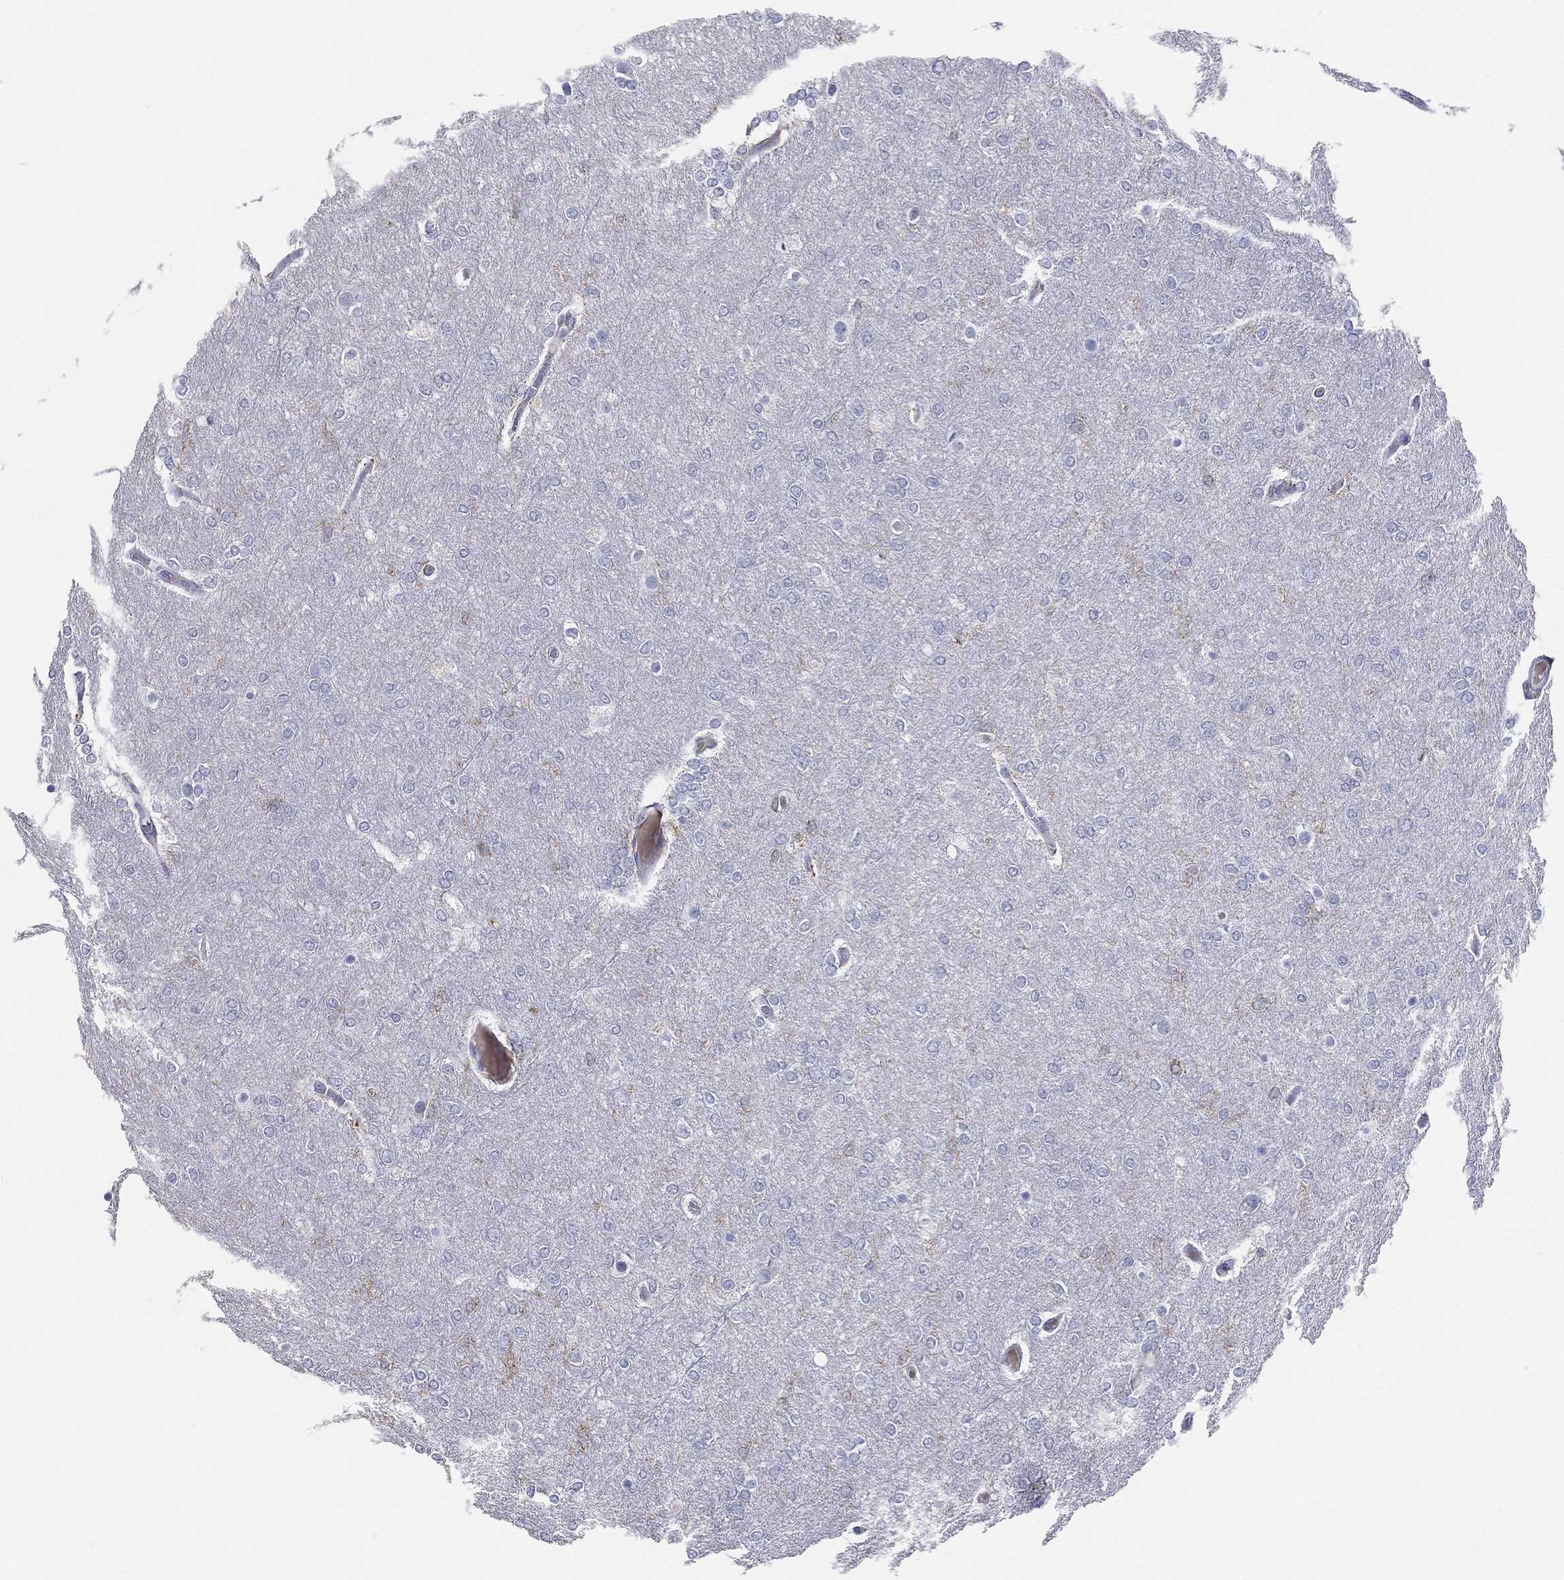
{"staining": {"intensity": "negative", "quantity": "none", "location": "none"}, "tissue": "glioma", "cell_type": "Tumor cells", "image_type": "cancer", "snomed": [{"axis": "morphology", "description": "Glioma, malignant, High grade"}, {"axis": "topography", "description": "Brain"}], "caption": "Human glioma stained for a protein using immunohistochemistry shows no positivity in tumor cells.", "gene": "CD33", "patient": {"sex": "female", "age": 61}}